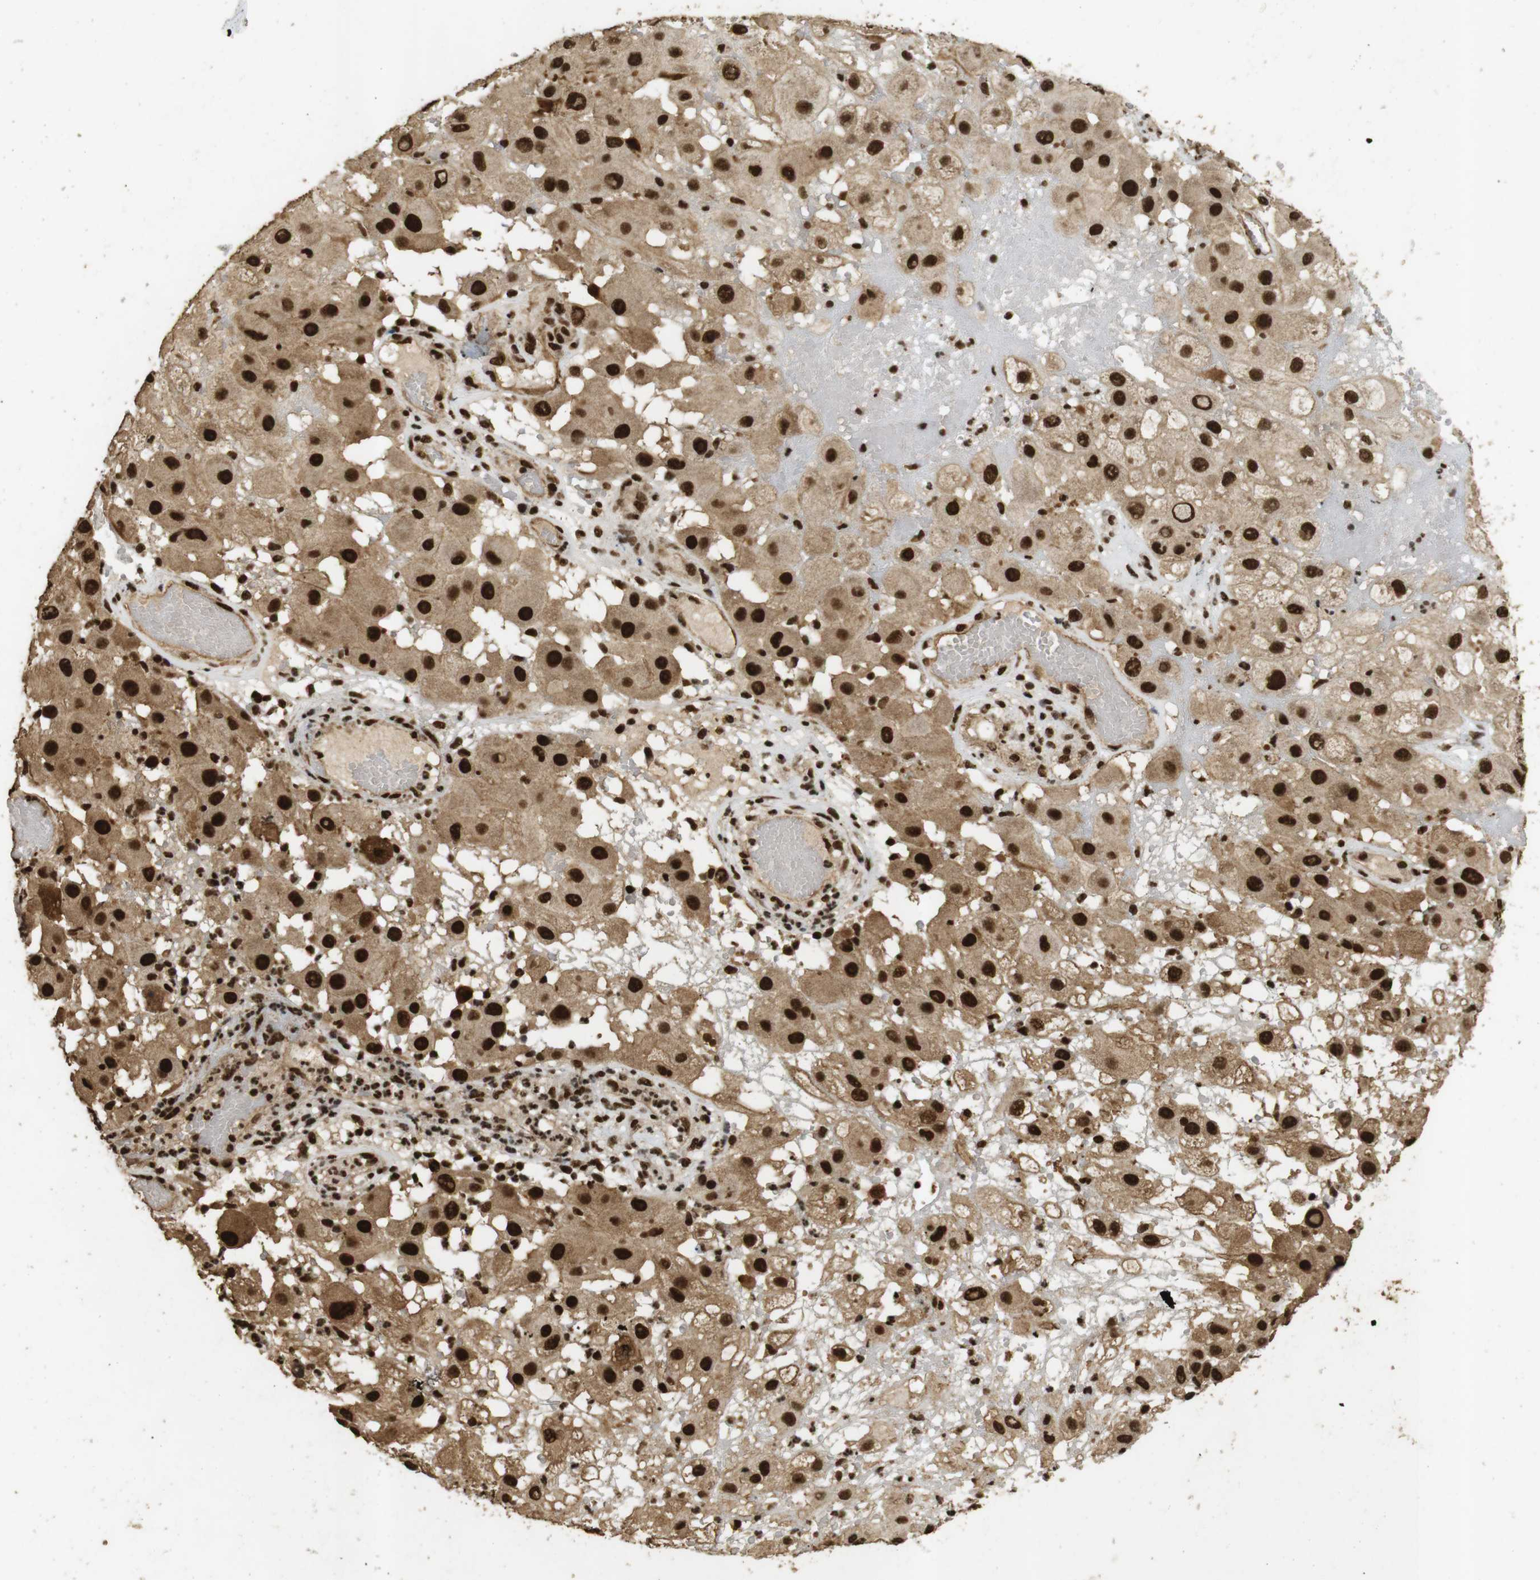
{"staining": {"intensity": "strong", "quantity": ">75%", "location": "cytoplasmic/membranous,nuclear"}, "tissue": "melanoma", "cell_type": "Tumor cells", "image_type": "cancer", "snomed": [{"axis": "morphology", "description": "Malignant melanoma, NOS"}, {"axis": "topography", "description": "Skin"}], "caption": "Malignant melanoma stained with a brown dye demonstrates strong cytoplasmic/membranous and nuclear positive staining in approximately >75% of tumor cells.", "gene": "GATA4", "patient": {"sex": "female", "age": 81}}